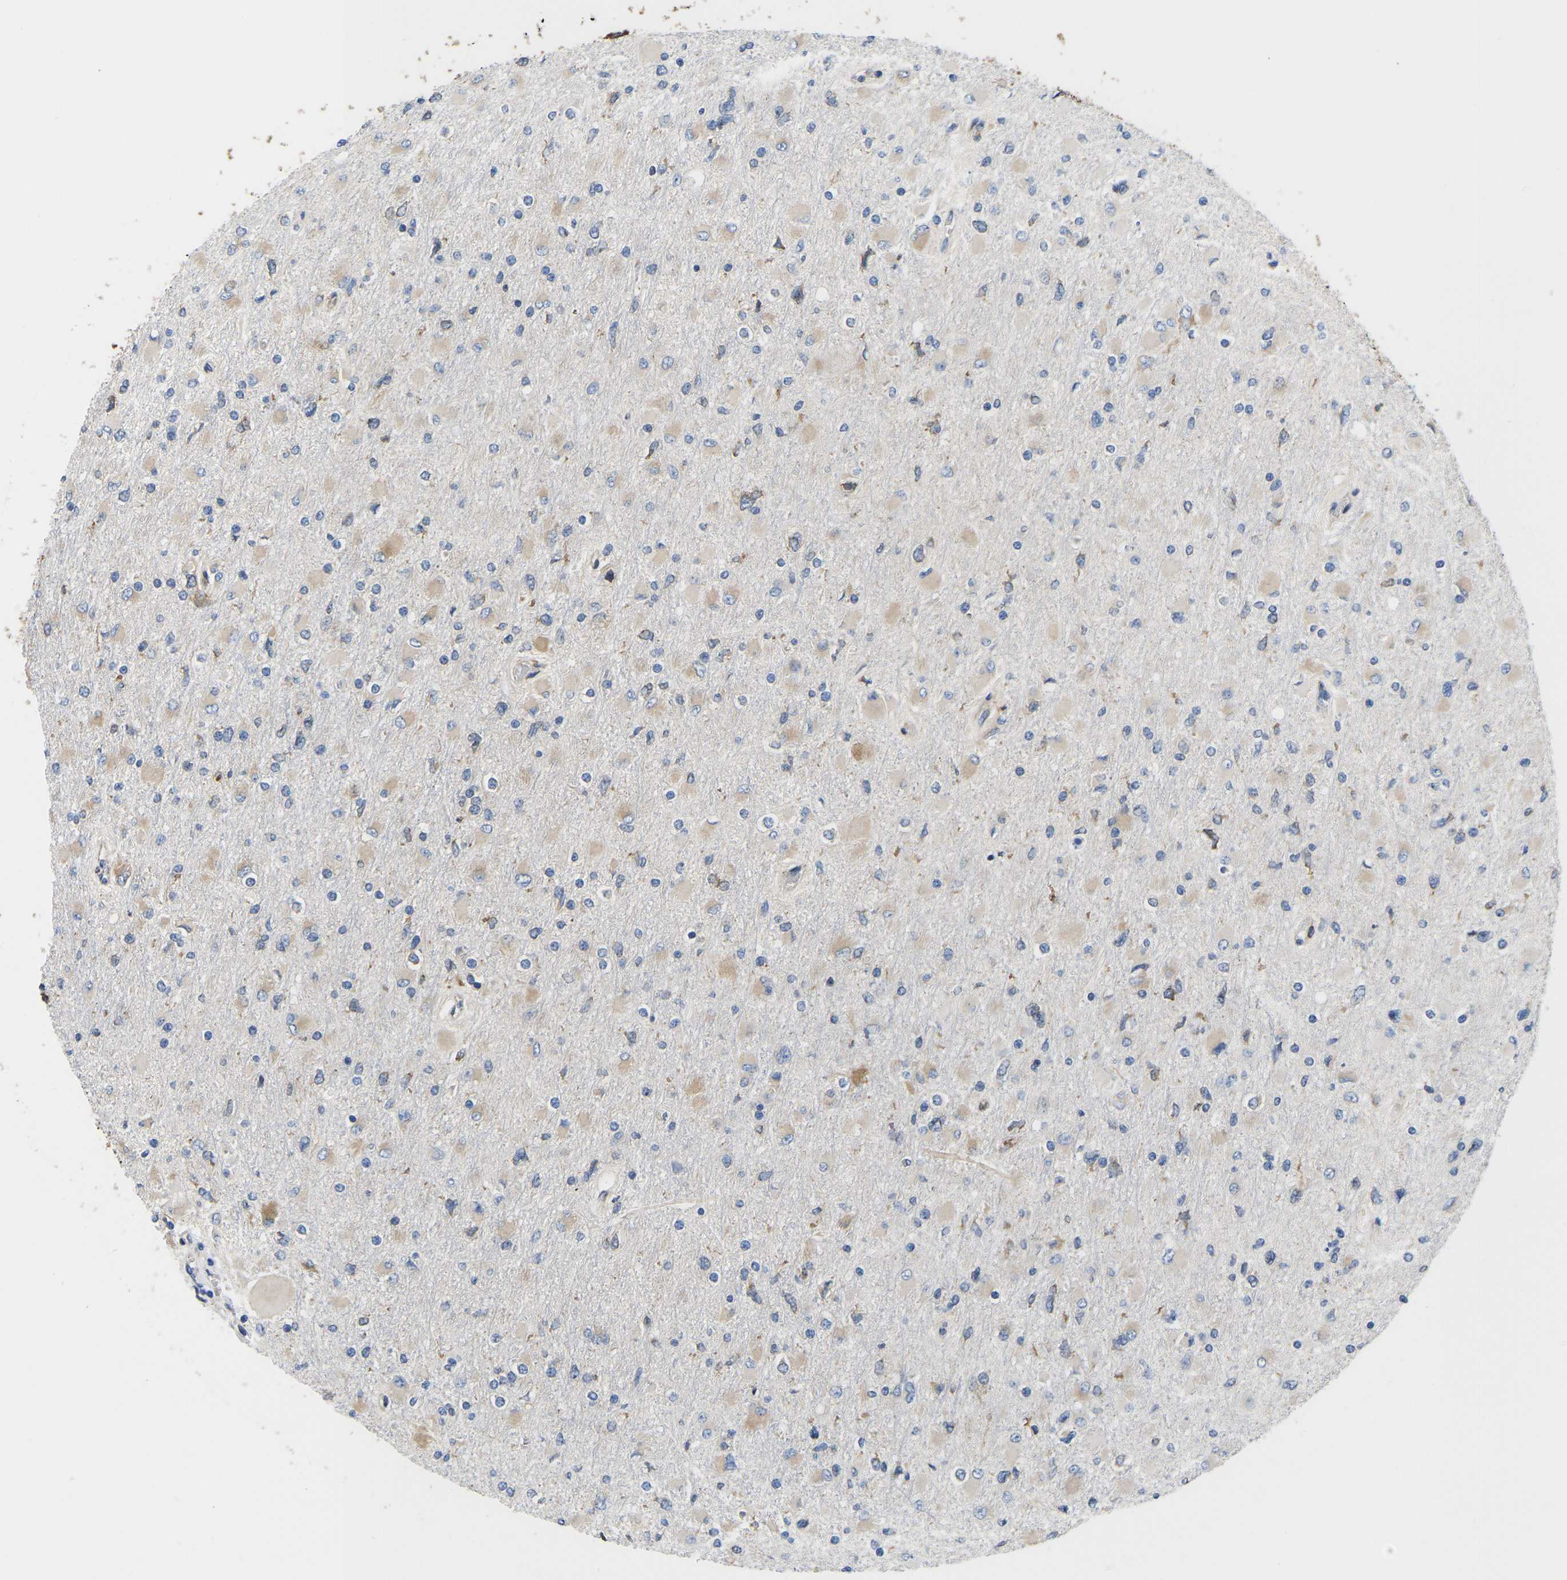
{"staining": {"intensity": "weak", "quantity": "25%-75%", "location": "cytoplasmic/membranous"}, "tissue": "glioma", "cell_type": "Tumor cells", "image_type": "cancer", "snomed": [{"axis": "morphology", "description": "Glioma, malignant, High grade"}, {"axis": "topography", "description": "Cerebral cortex"}], "caption": "Immunohistochemical staining of high-grade glioma (malignant) reveals weak cytoplasmic/membranous protein expression in approximately 25%-75% of tumor cells. The protein of interest is shown in brown color, while the nuclei are stained blue.", "gene": "P4HB", "patient": {"sex": "female", "age": 36}}